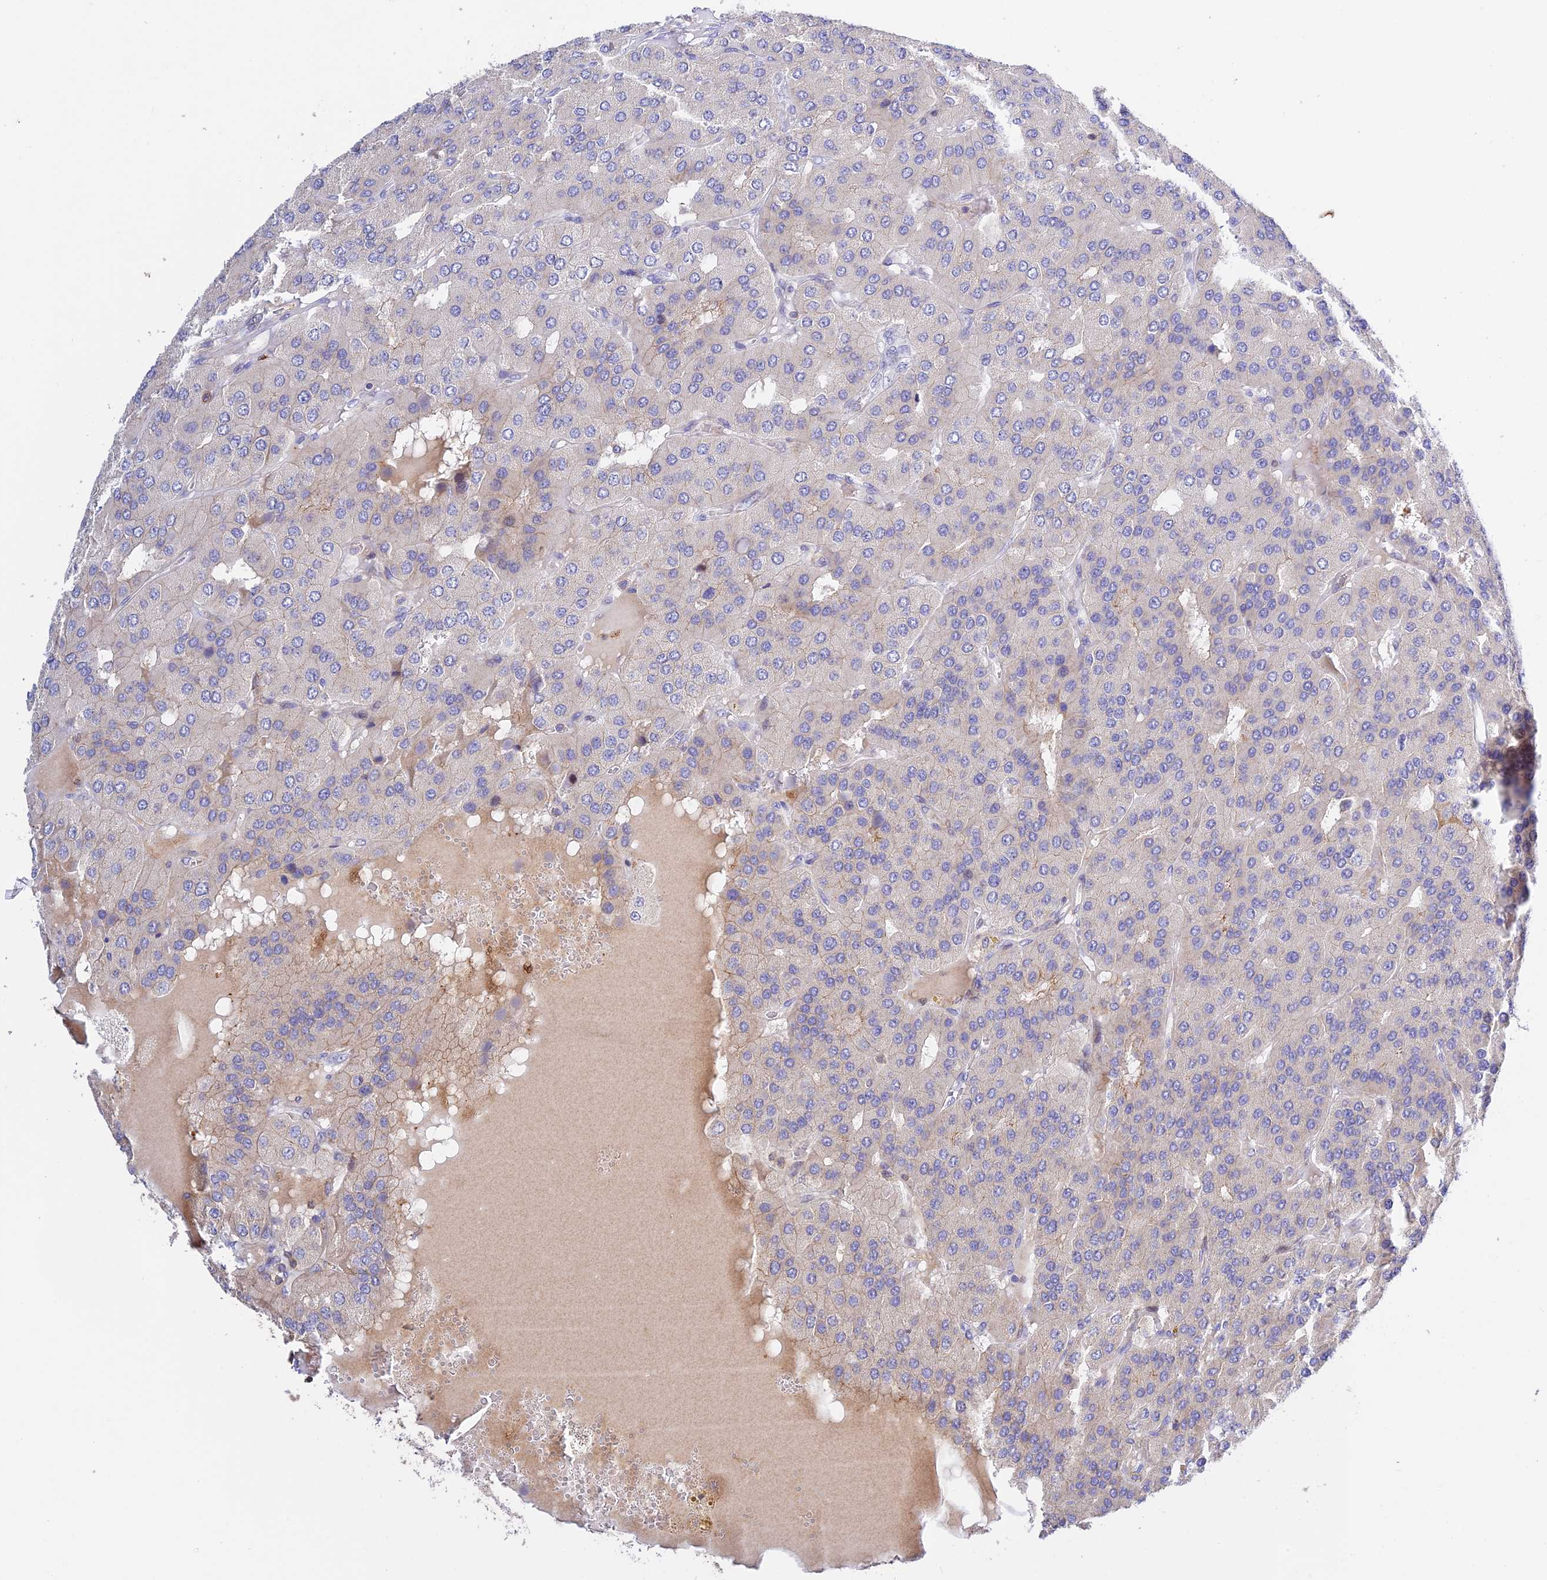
{"staining": {"intensity": "negative", "quantity": "none", "location": "none"}, "tissue": "parathyroid gland", "cell_type": "Glandular cells", "image_type": "normal", "snomed": [{"axis": "morphology", "description": "Normal tissue, NOS"}, {"axis": "morphology", "description": "Adenoma, NOS"}, {"axis": "topography", "description": "Parathyroid gland"}], "caption": "Protein analysis of unremarkable parathyroid gland demonstrates no significant expression in glandular cells. (Brightfield microscopy of DAB (3,3'-diaminobenzidine) immunohistochemistry (IHC) at high magnification).", "gene": "PRIM1", "patient": {"sex": "female", "age": 86}}